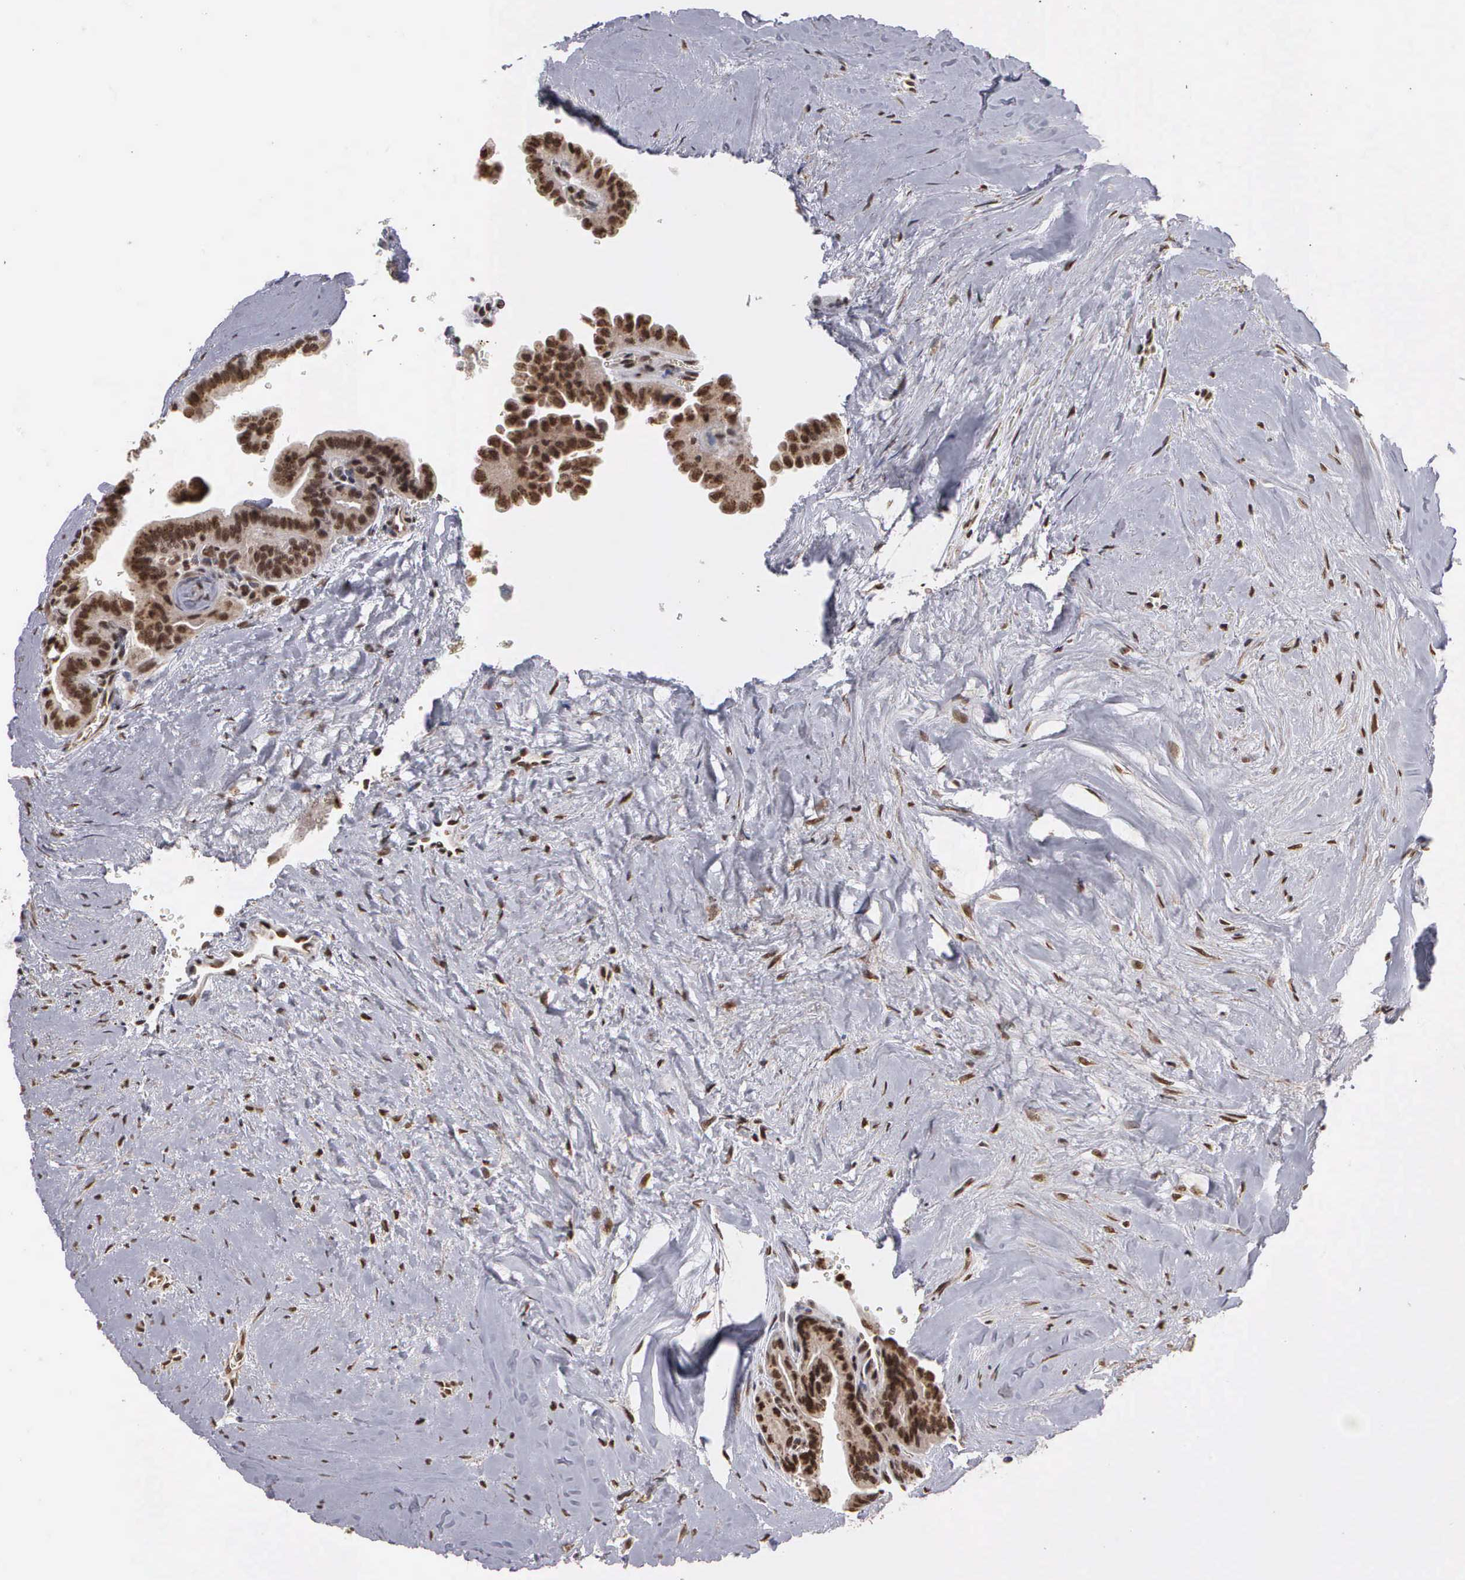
{"staining": {"intensity": "strong", "quantity": ">75%", "location": "cytoplasmic/membranous,nuclear"}, "tissue": "thyroid cancer", "cell_type": "Tumor cells", "image_type": "cancer", "snomed": [{"axis": "morphology", "description": "Papillary adenocarcinoma, NOS"}, {"axis": "topography", "description": "Thyroid gland"}], "caption": "A histopathology image showing strong cytoplasmic/membranous and nuclear expression in approximately >75% of tumor cells in thyroid cancer, as visualized by brown immunohistochemical staining.", "gene": "GTF2A1", "patient": {"sex": "male", "age": 87}}